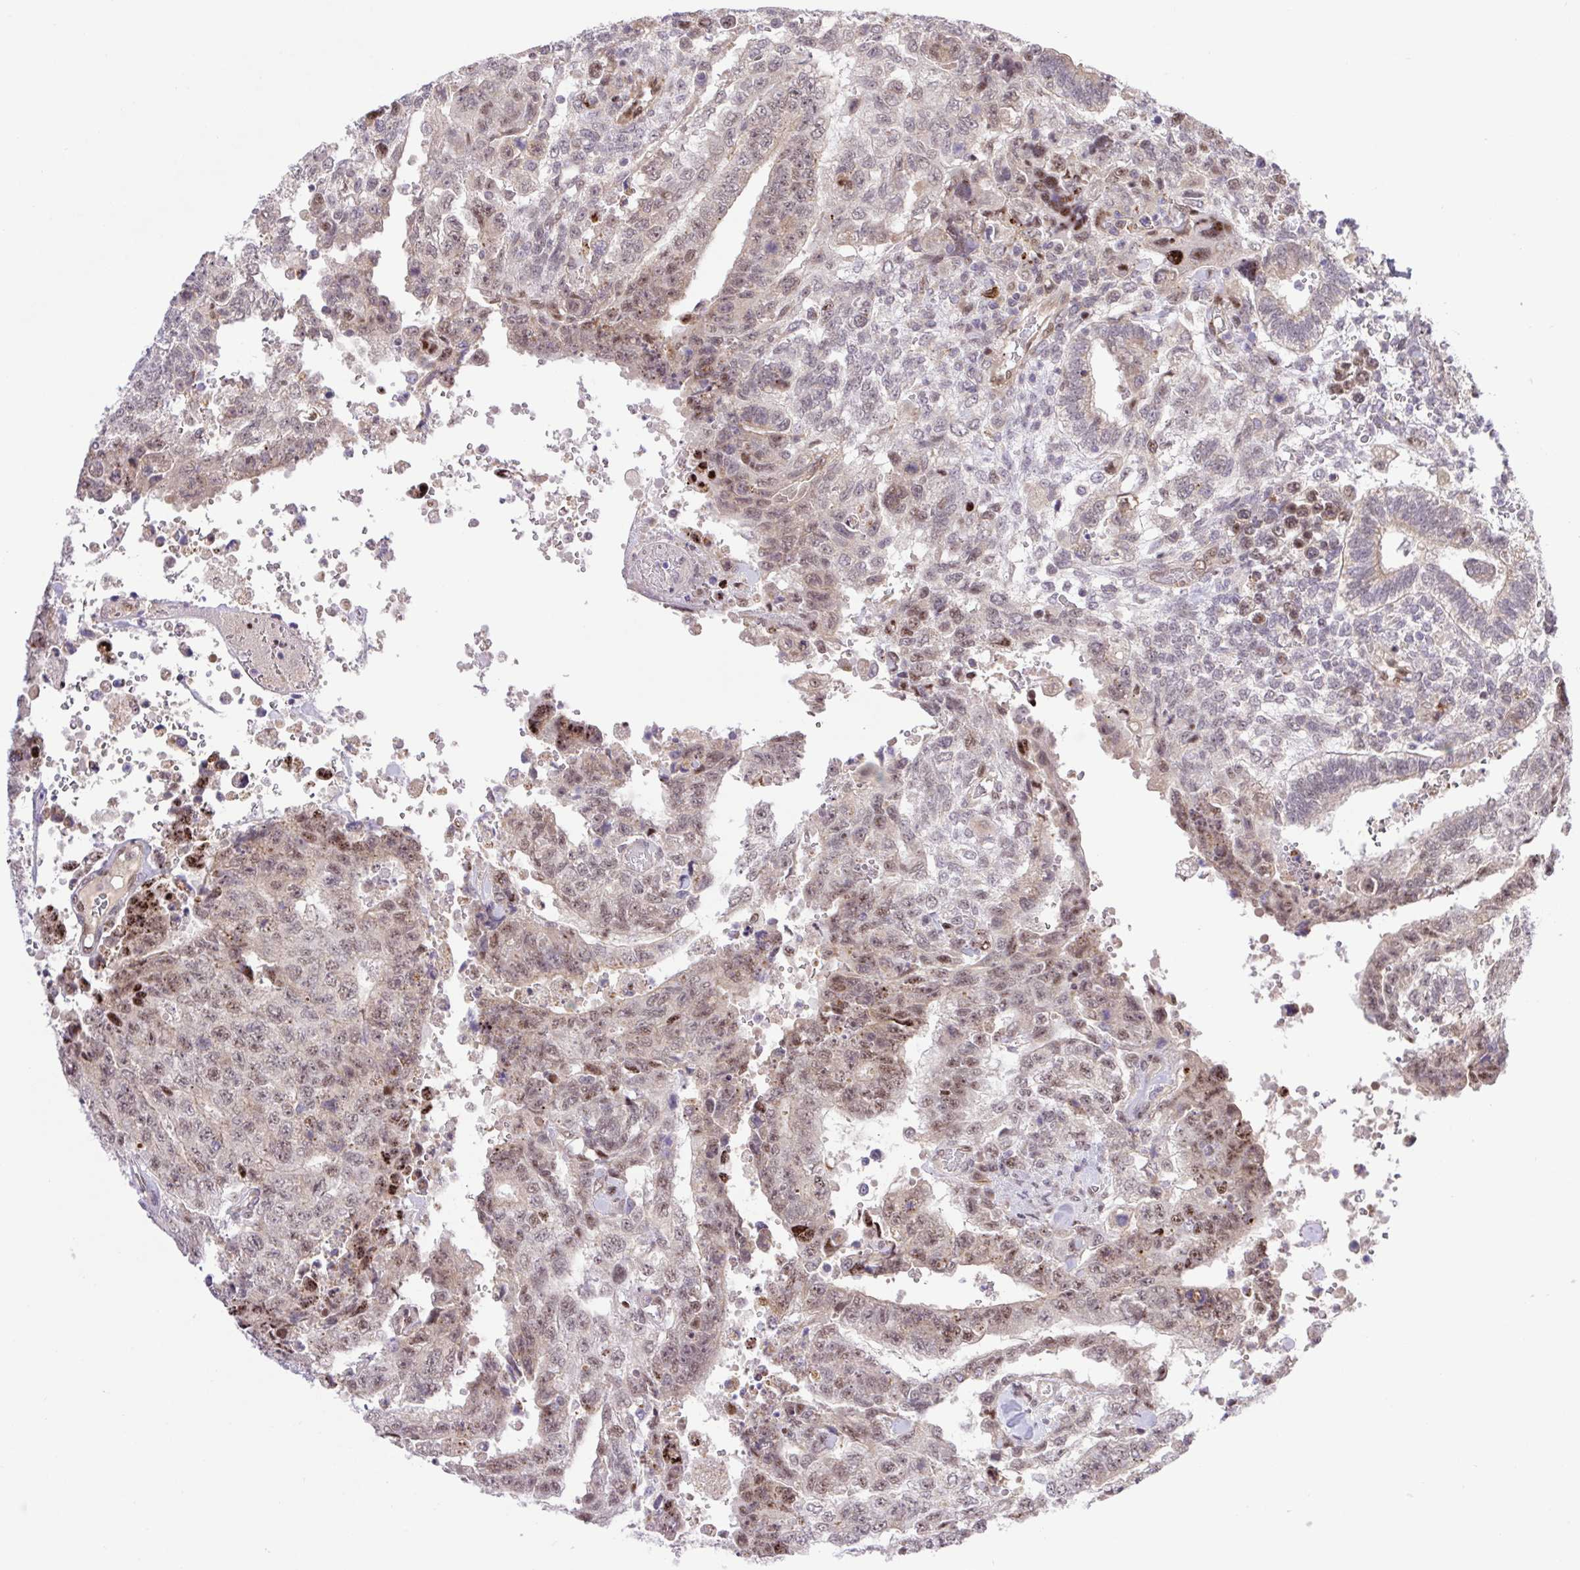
{"staining": {"intensity": "weak", "quantity": "25%-75%", "location": "nuclear"}, "tissue": "testis cancer", "cell_type": "Tumor cells", "image_type": "cancer", "snomed": [{"axis": "morphology", "description": "Carcinoma, Embryonal, NOS"}, {"axis": "topography", "description": "Testis"}], "caption": "DAB immunohistochemical staining of testis cancer shows weak nuclear protein expression in approximately 25%-75% of tumor cells.", "gene": "ERG", "patient": {"sex": "male", "age": 24}}